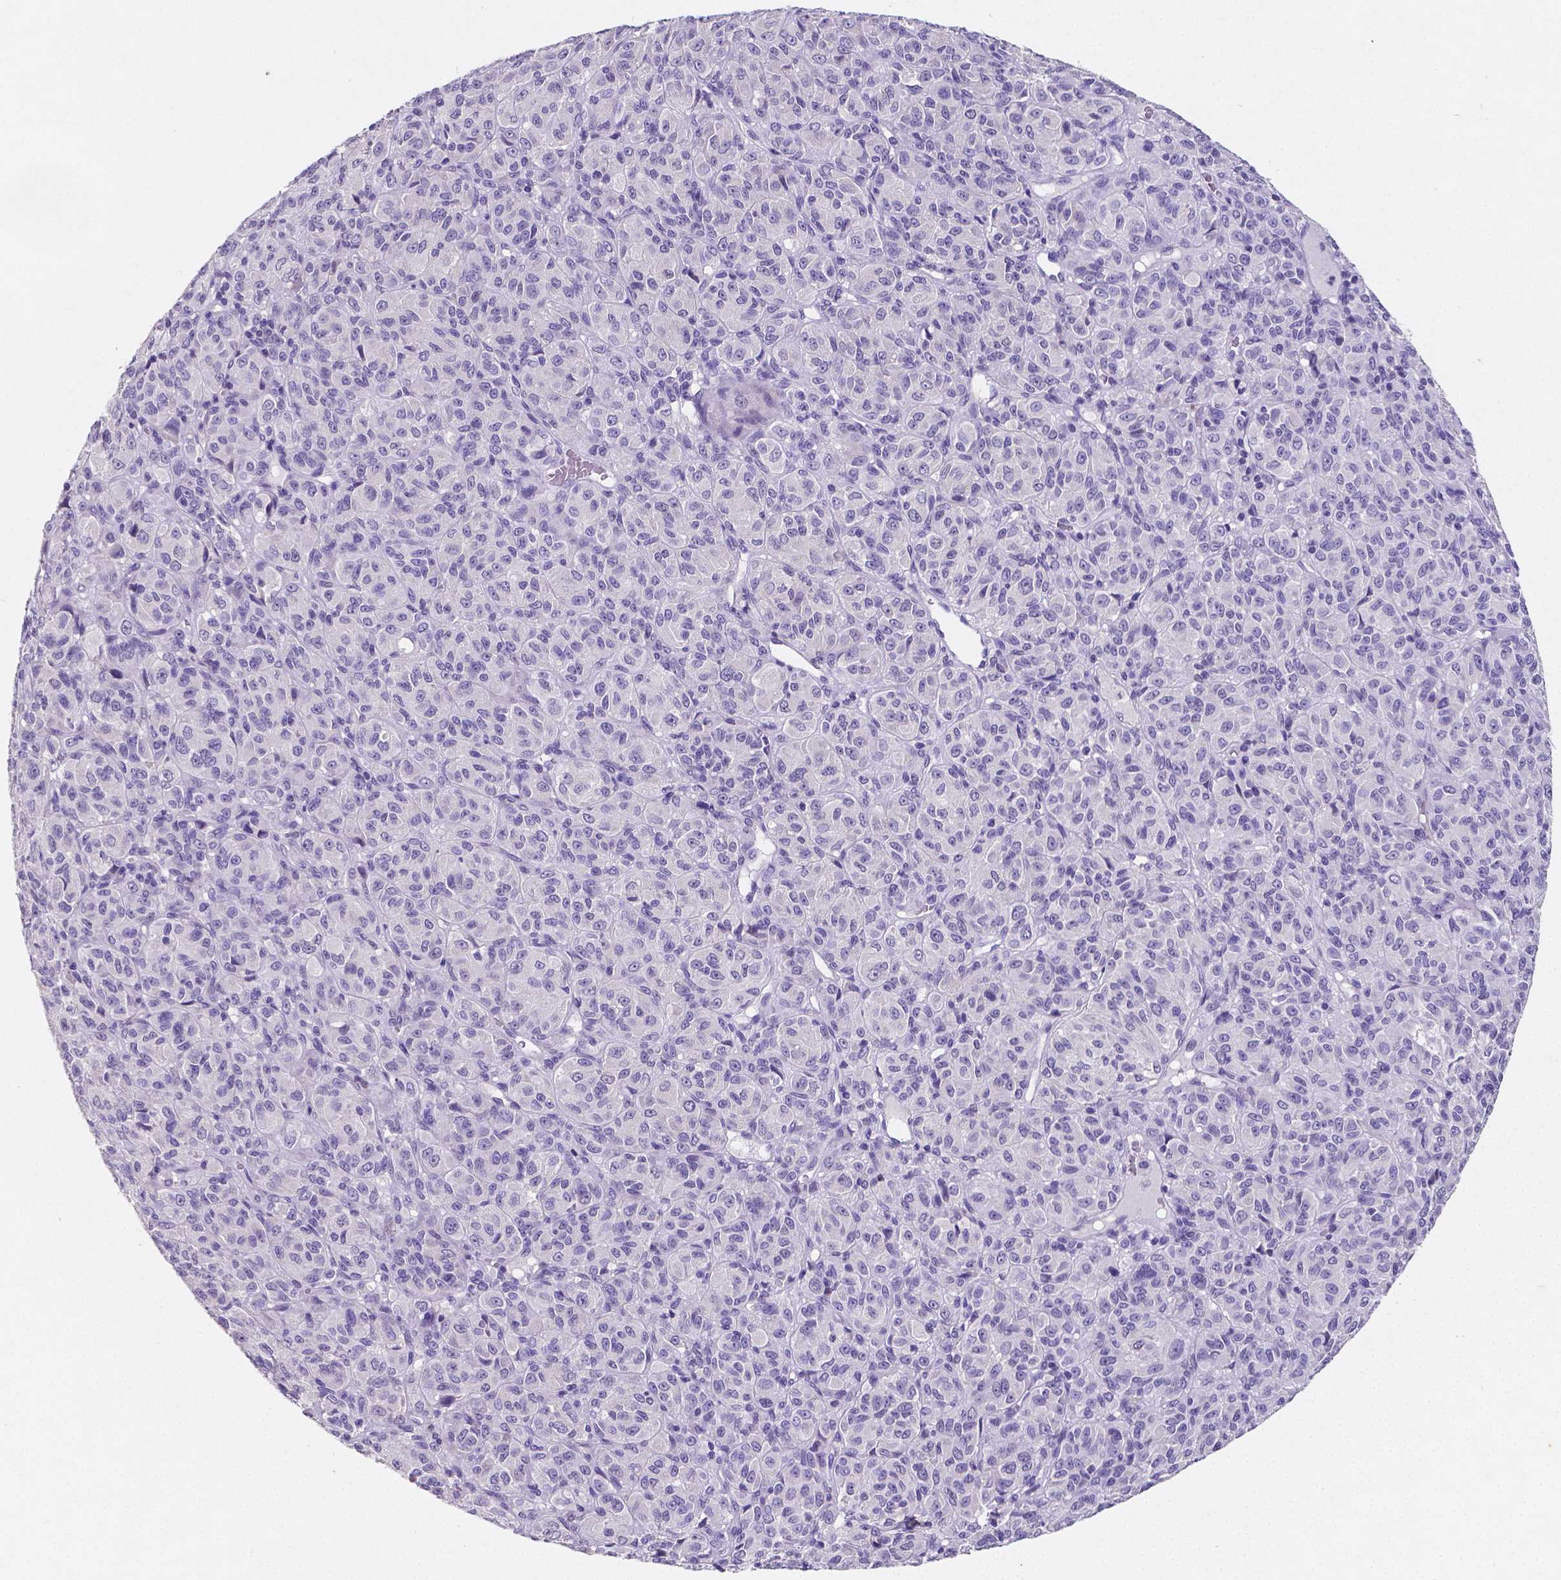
{"staining": {"intensity": "negative", "quantity": "none", "location": "none"}, "tissue": "melanoma", "cell_type": "Tumor cells", "image_type": "cancer", "snomed": [{"axis": "morphology", "description": "Malignant melanoma, Metastatic site"}, {"axis": "topography", "description": "Brain"}], "caption": "An immunohistochemistry (IHC) photomicrograph of malignant melanoma (metastatic site) is shown. There is no staining in tumor cells of malignant melanoma (metastatic site).", "gene": "SATB2", "patient": {"sex": "female", "age": 56}}